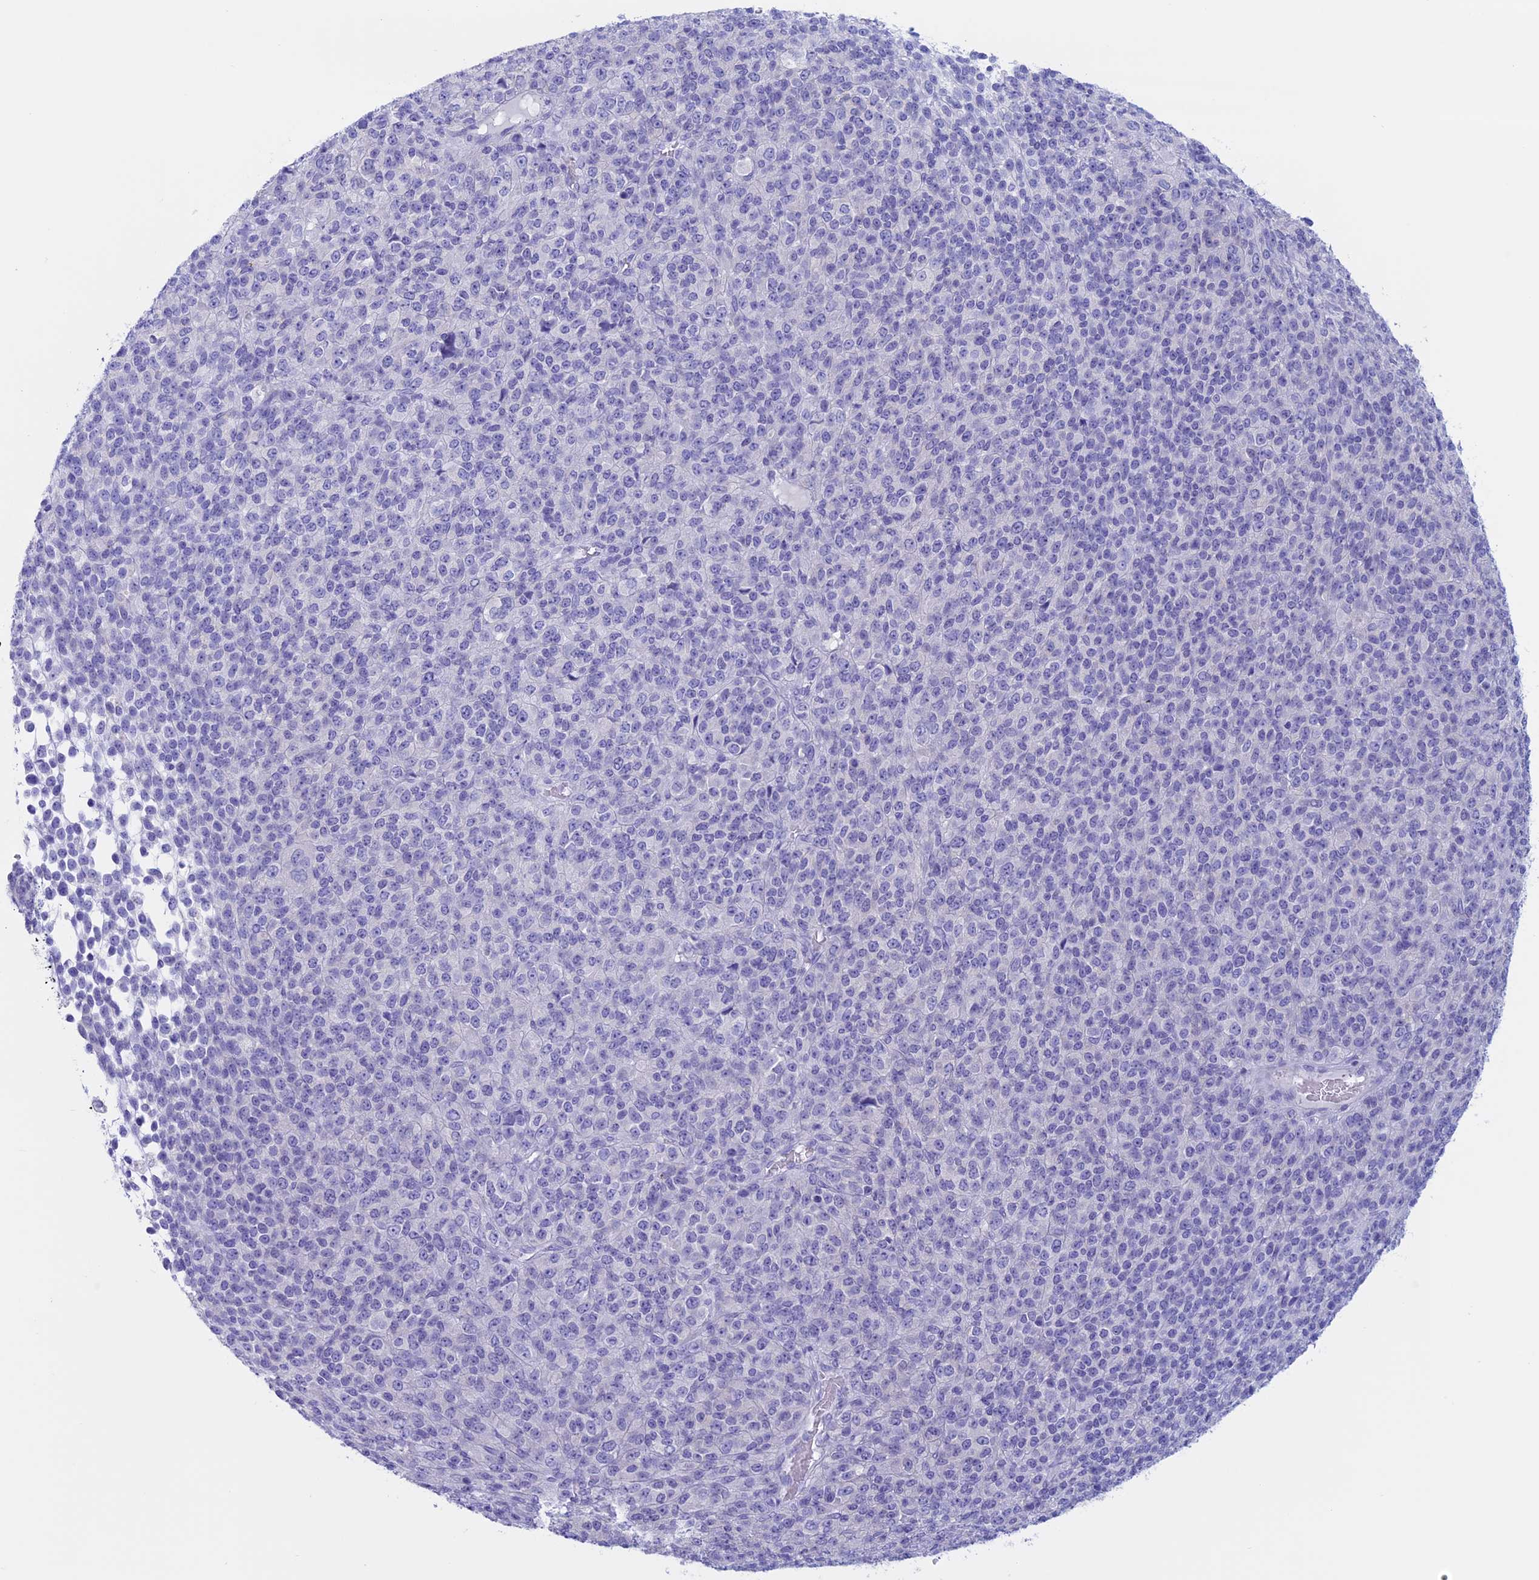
{"staining": {"intensity": "negative", "quantity": "none", "location": "none"}, "tissue": "melanoma", "cell_type": "Tumor cells", "image_type": "cancer", "snomed": [{"axis": "morphology", "description": "Malignant melanoma, Metastatic site"}, {"axis": "topography", "description": "Brain"}], "caption": "DAB (3,3'-diaminobenzidine) immunohistochemical staining of human melanoma displays no significant positivity in tumor cells.", "gene": "RP1", "patient": {"sex": "female", "age": 56}}